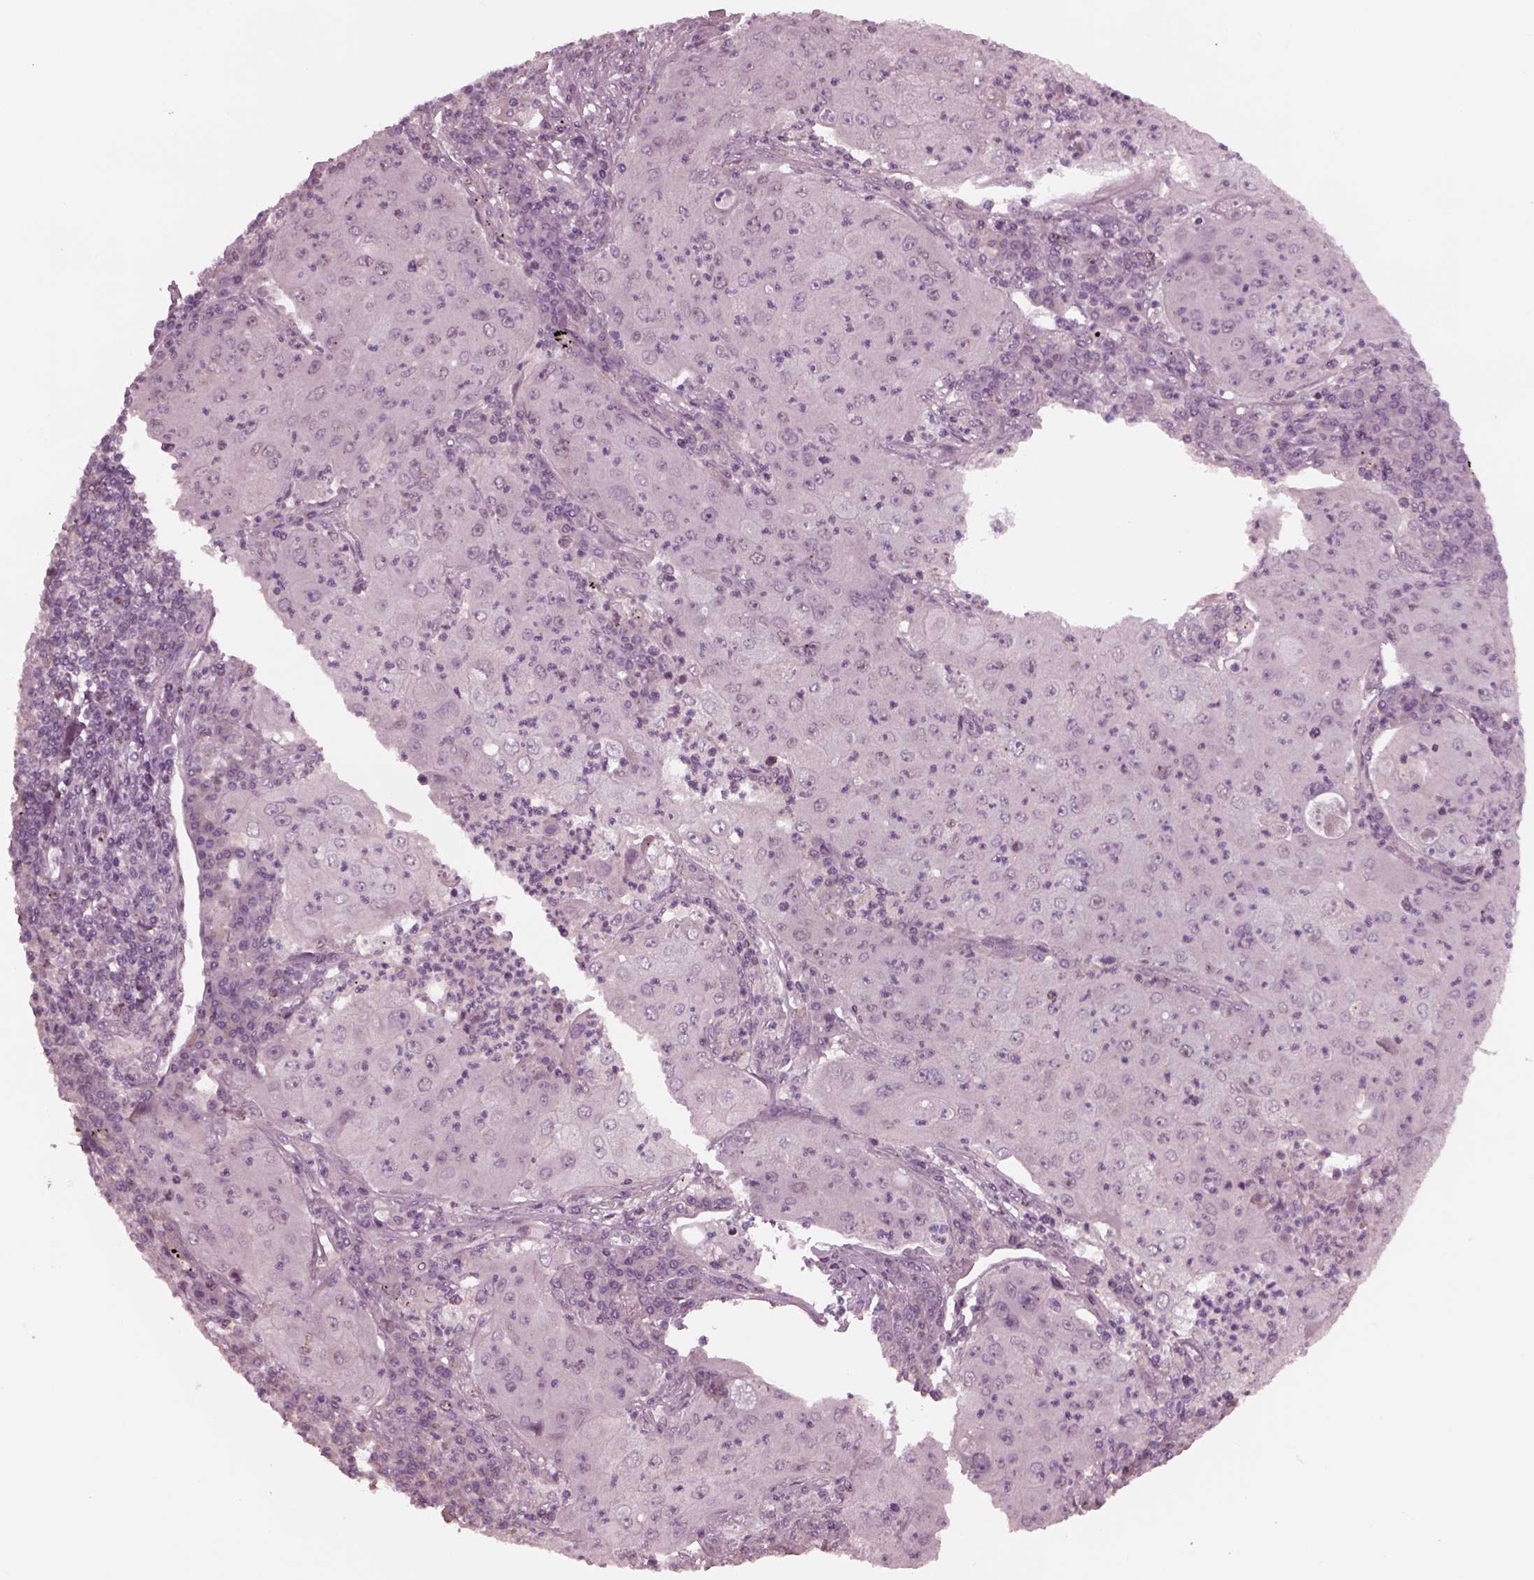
{"staining": {"intensity": "negative", "quantity": "none", "location": "none"}, "tissue": "lung cancer", "cell_type": "Tumor cells", "image_type": "cancer", "snomed": [{"axis": "morphology", "description": "Squamous cell carcinoma, NOS"}, {"axis": "topography", "description": "Lung"}], "caption": "This is an immunohistochemistry (IHC) photomicrograph of lung squamous cell carcinoma. There is no staining in tumor cells.", "gene": "SAXO1", "patient": {"sex": "female", "age": 59}}